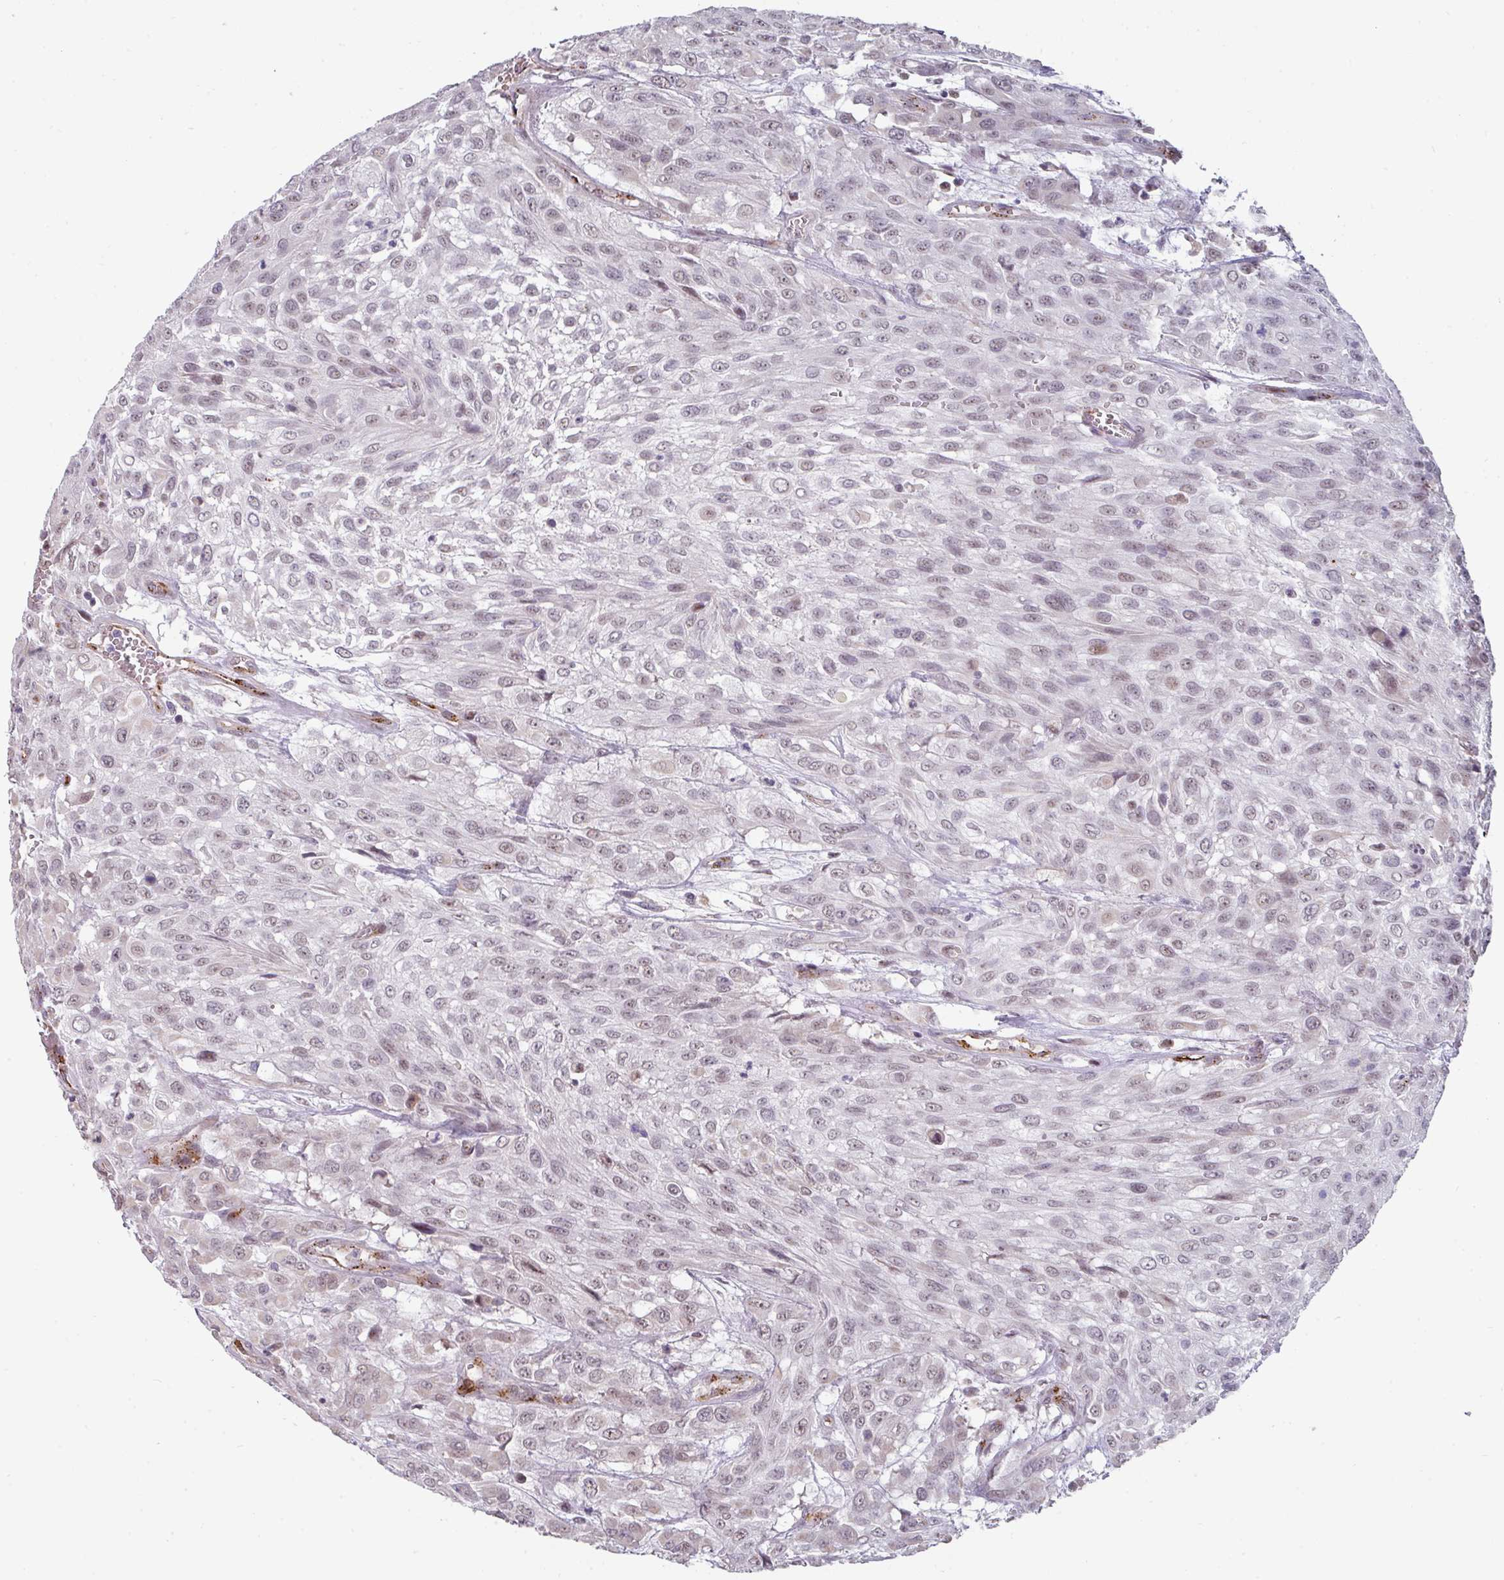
{"staining": {"intensity": "weak", "quantity": "25%-75%", "location": "nuclear"}, "tissue": "urothelial cancer", "cell_type": "Tumor cells", "image_type": "cancer", "snomed": [{"axis": "morphology", "description": "Urothelial carcinoma, High grade"}, {"axis": "topography", "description": "Urinary bladder"}], "caption": "Immunohistochemistry (IHC) photomicrograph of human high-grade urothelial carcinoma stained for a protein (brown), which displays low levels of weak nuclear staining in approximately 25%-75% of tumor cells.", "gene": "SIDT2", "patient": {"sex": "male", "age": 57}}